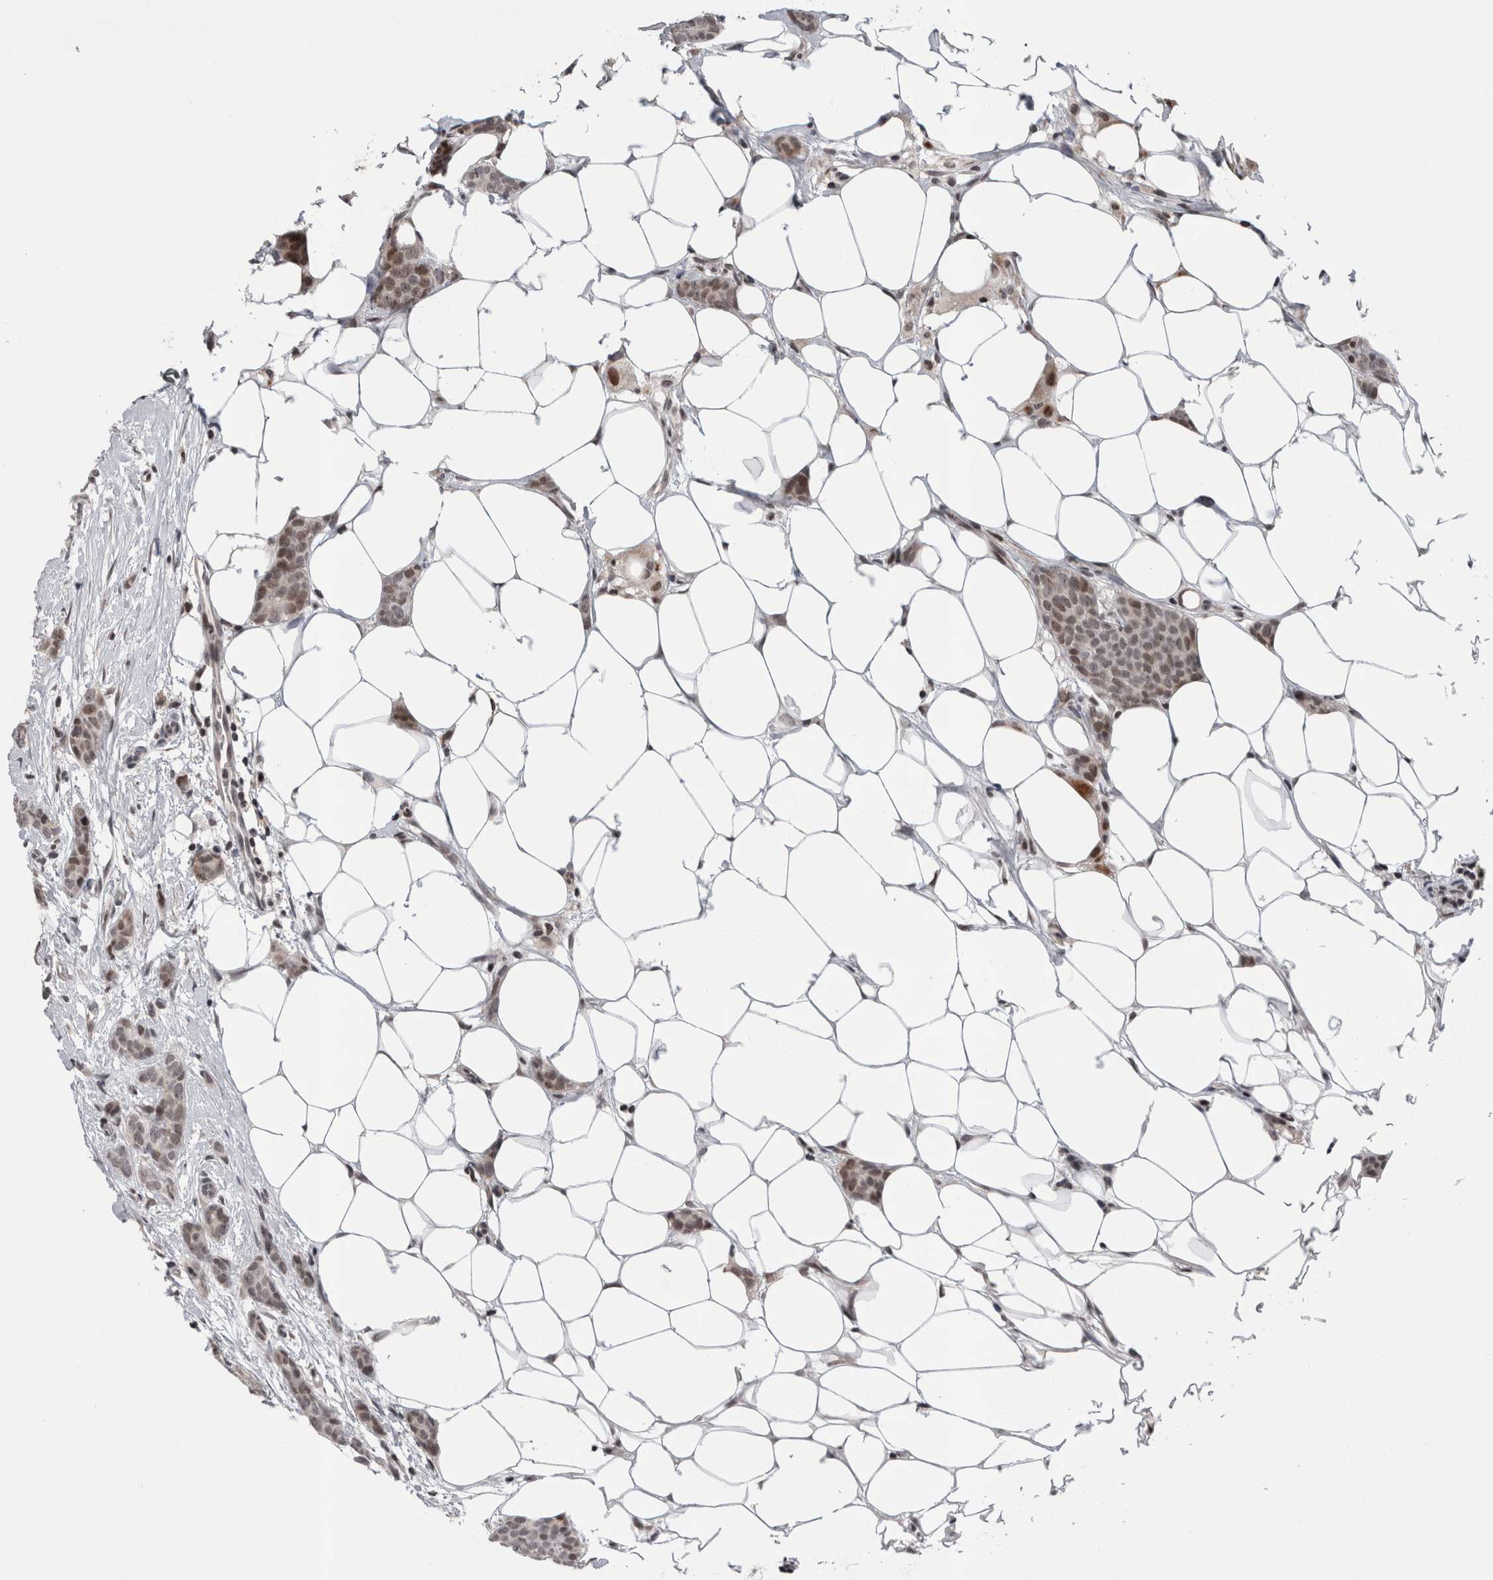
{"staining": {"intensity": "weak", "quantity": ">75%", "location": "nuclear"}, "tissue": "breast cancer", "cell_type": "Tumor cells", "image_type": "cancer", "snomed": [{"axis": "morphology", "description": "Lobular carcinoma"}, {"axis": "topography", "description": "Skin"}, {"axis": "topography", "description": "Breast"}], "caption": "Immunohistochemistry (IHC) of breast lobular carcinoma shows low levels of weak nuclear expression in about >75% of tumor cells.", "gene": "ZBTB11", "patient": {"sex": "female", "age": 46}}